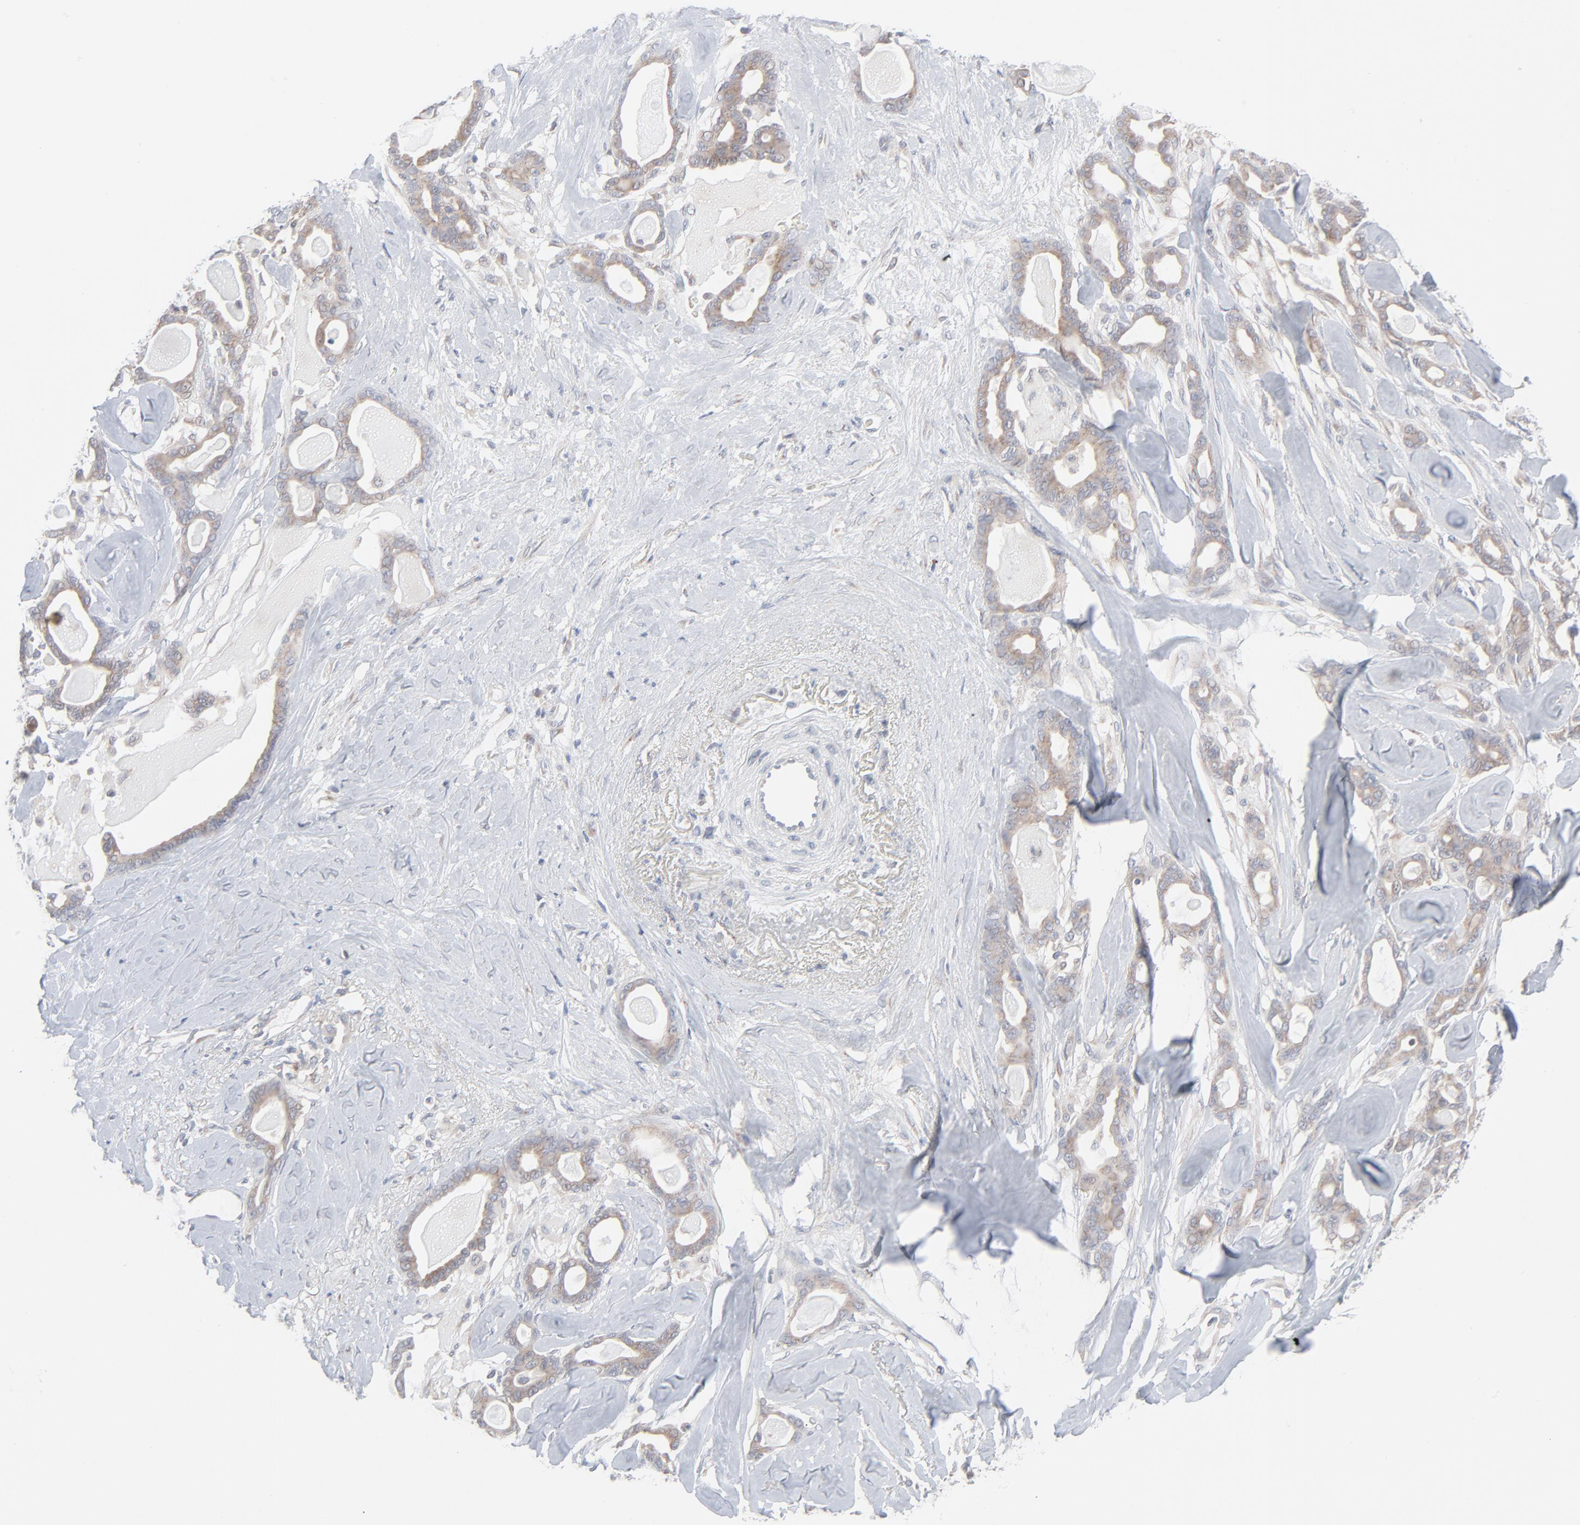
{"staining": {"intensity": "weak", "quantity": ">75%", "location": "cytoplasmic/membranous"}, "tissue": "pancreatic cancer", "cell_type": "Tumor cells", "image_type": "cancer", "snomed": [{"axis": "morphology", "description": "Adenocarcinoma, NOS"}, {"axis": "topography", "description": "Pancreas"}], "caption": "Brown immunohistochemical staining in pancreatic adenocarcinoma reveals weak cytoplasmic/membranous positivity in about >75% of tumor cells.", "gene": "KDSR", "patient": {"sex": "male", "age": 63}}